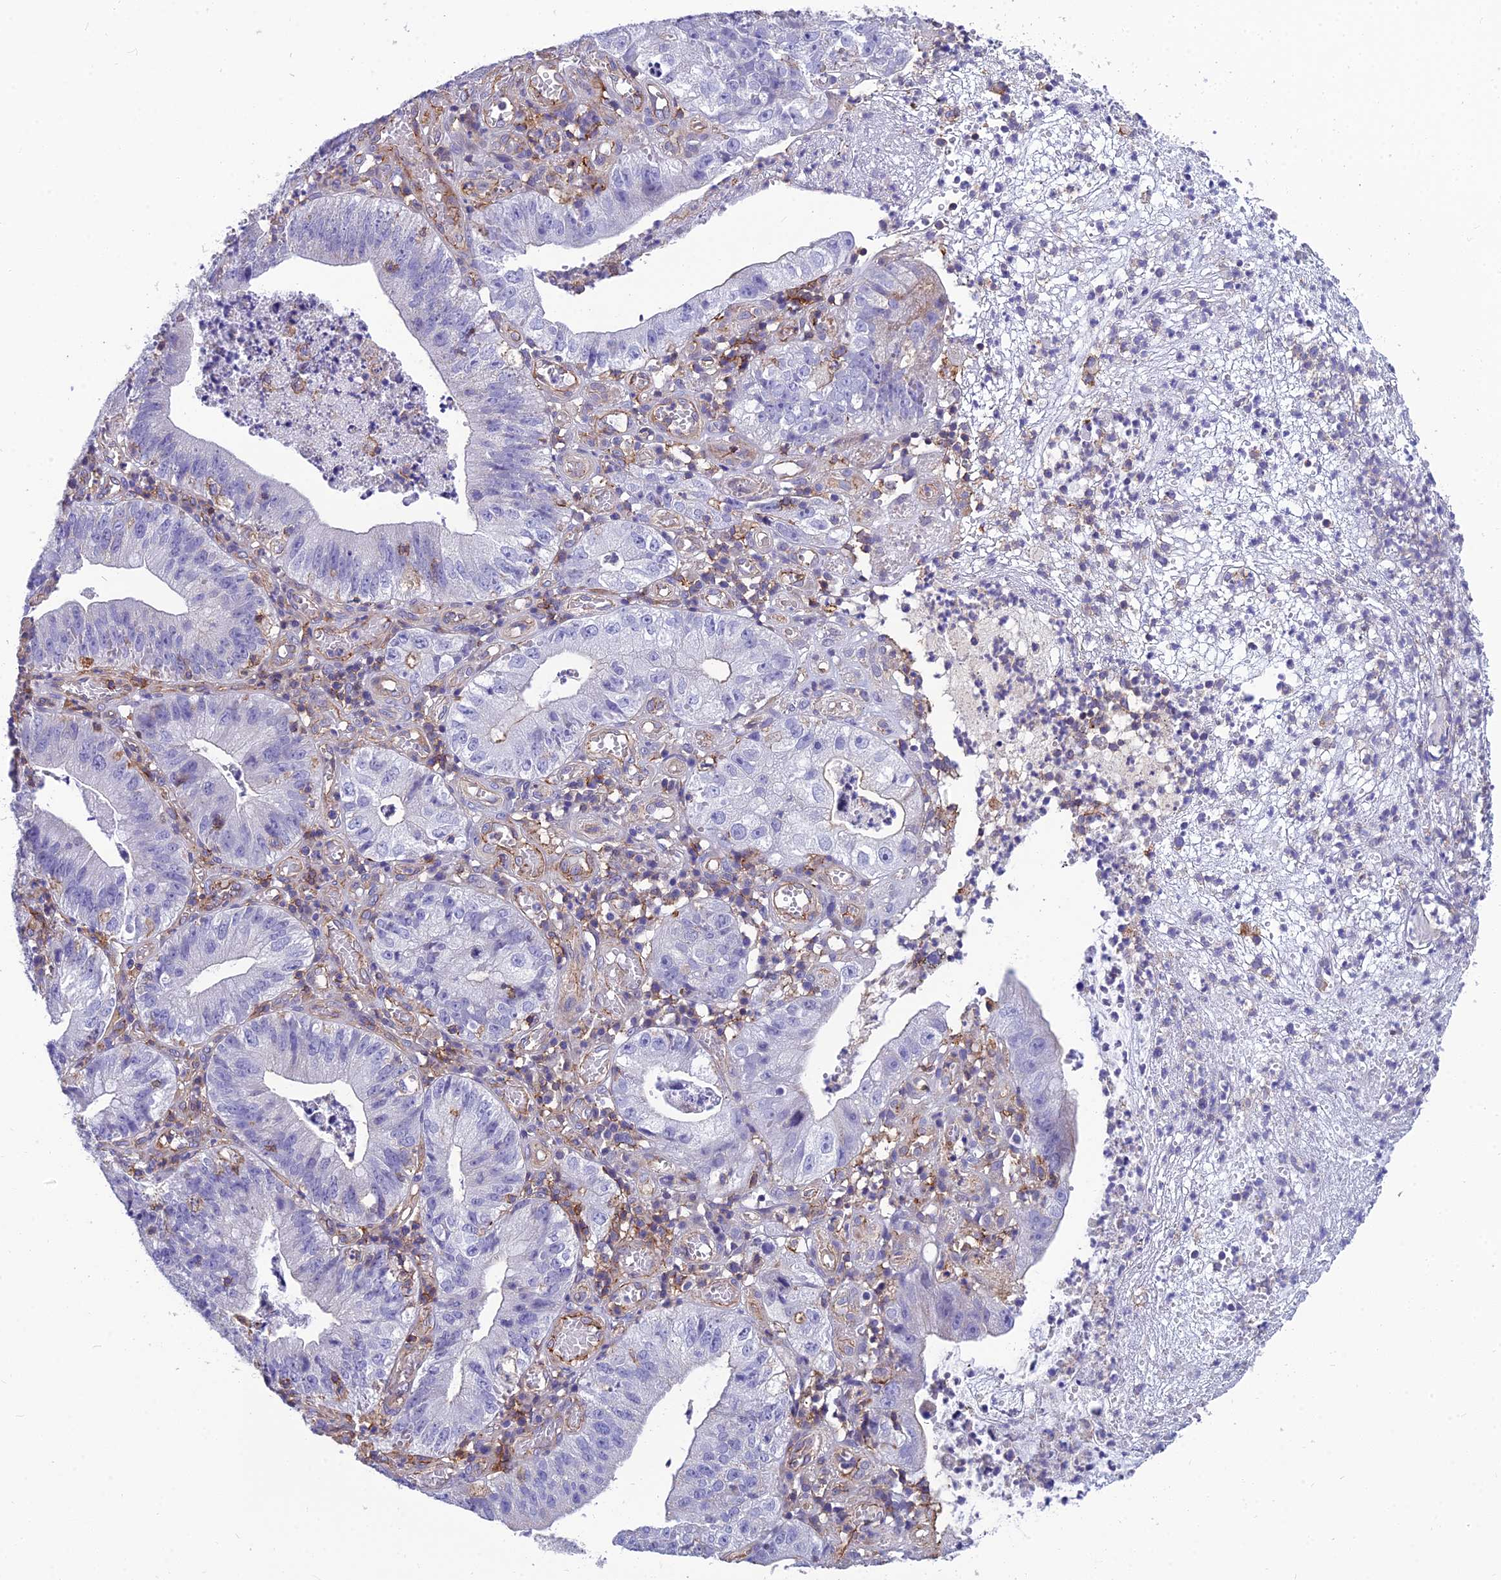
{"staining": {"intensity": "negative", "quantity": "none", "location": "none"}, "tissue": "stomach cancer", "cell_type": "Tumor cells", "image_type": "cancer", "snomed": [{"axis": "morphology", "description": "Adenocarcinoma, NOS"}, {"axis": "topography", "description": "Stomach"}], "caption": "Stomach adenocarcinoma stained for a protein using immunohistochemistry demonstrates no expression tumor cells.", "gene": "PPP1R18", "patient": {"sex": "male", "age": 59}}